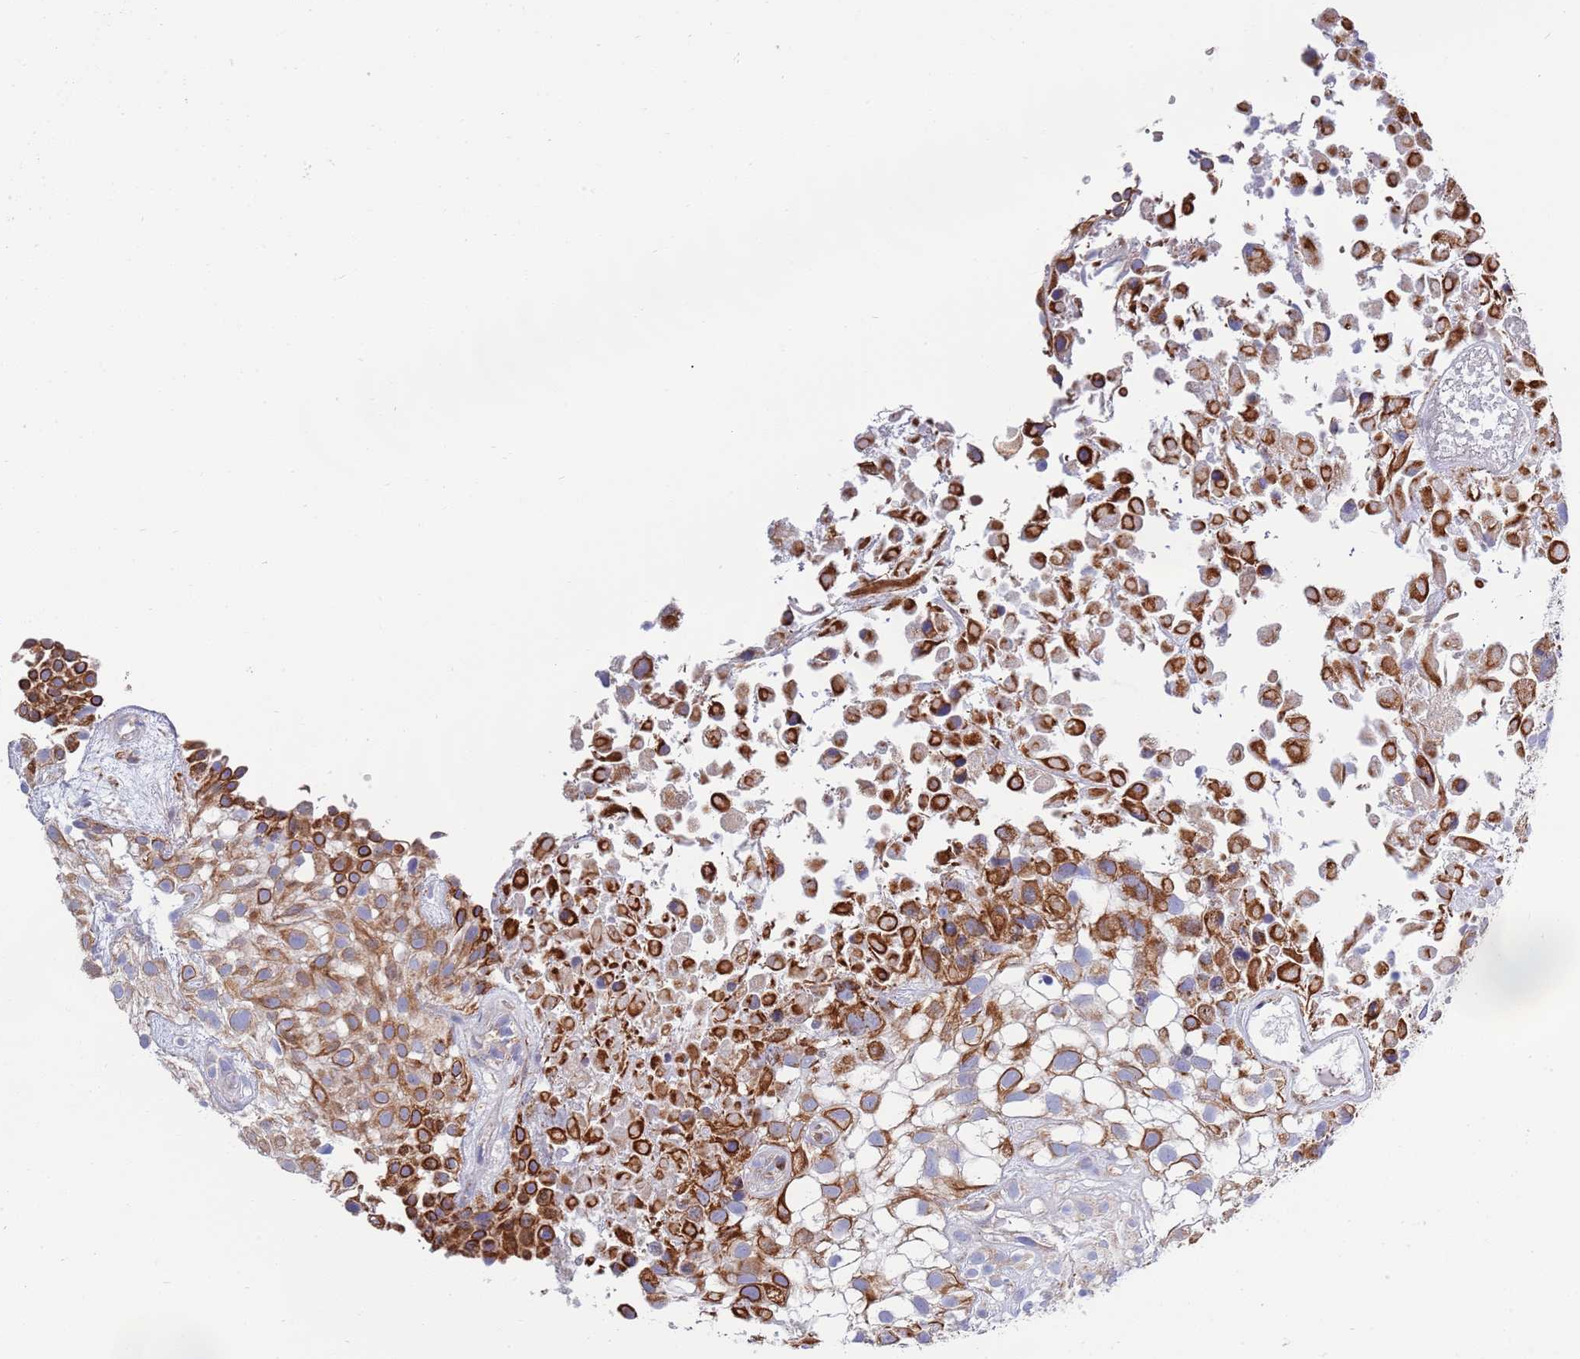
{"staining": {"intensity": "strong", "quantity": ">75%", "location": "cytoplasmic/membranous"}, "tissue": "urothelial cancer", "cell_type": "Tumor cells", "image_type": "cancer", "snomed": [{"axis": "morphology", "description": "Urothelial carcinoma, High grade"}, {"axis": "topography", "description": "Urinary bladder"}], "caption": "Immunohistochemistry of urothelial cancer shows high levels of strong cytoplasmic/membranous expression in approximately >75% of tumor cells.", "gene": "EMC8", "patient": {"sex": "male", "age": 56}}